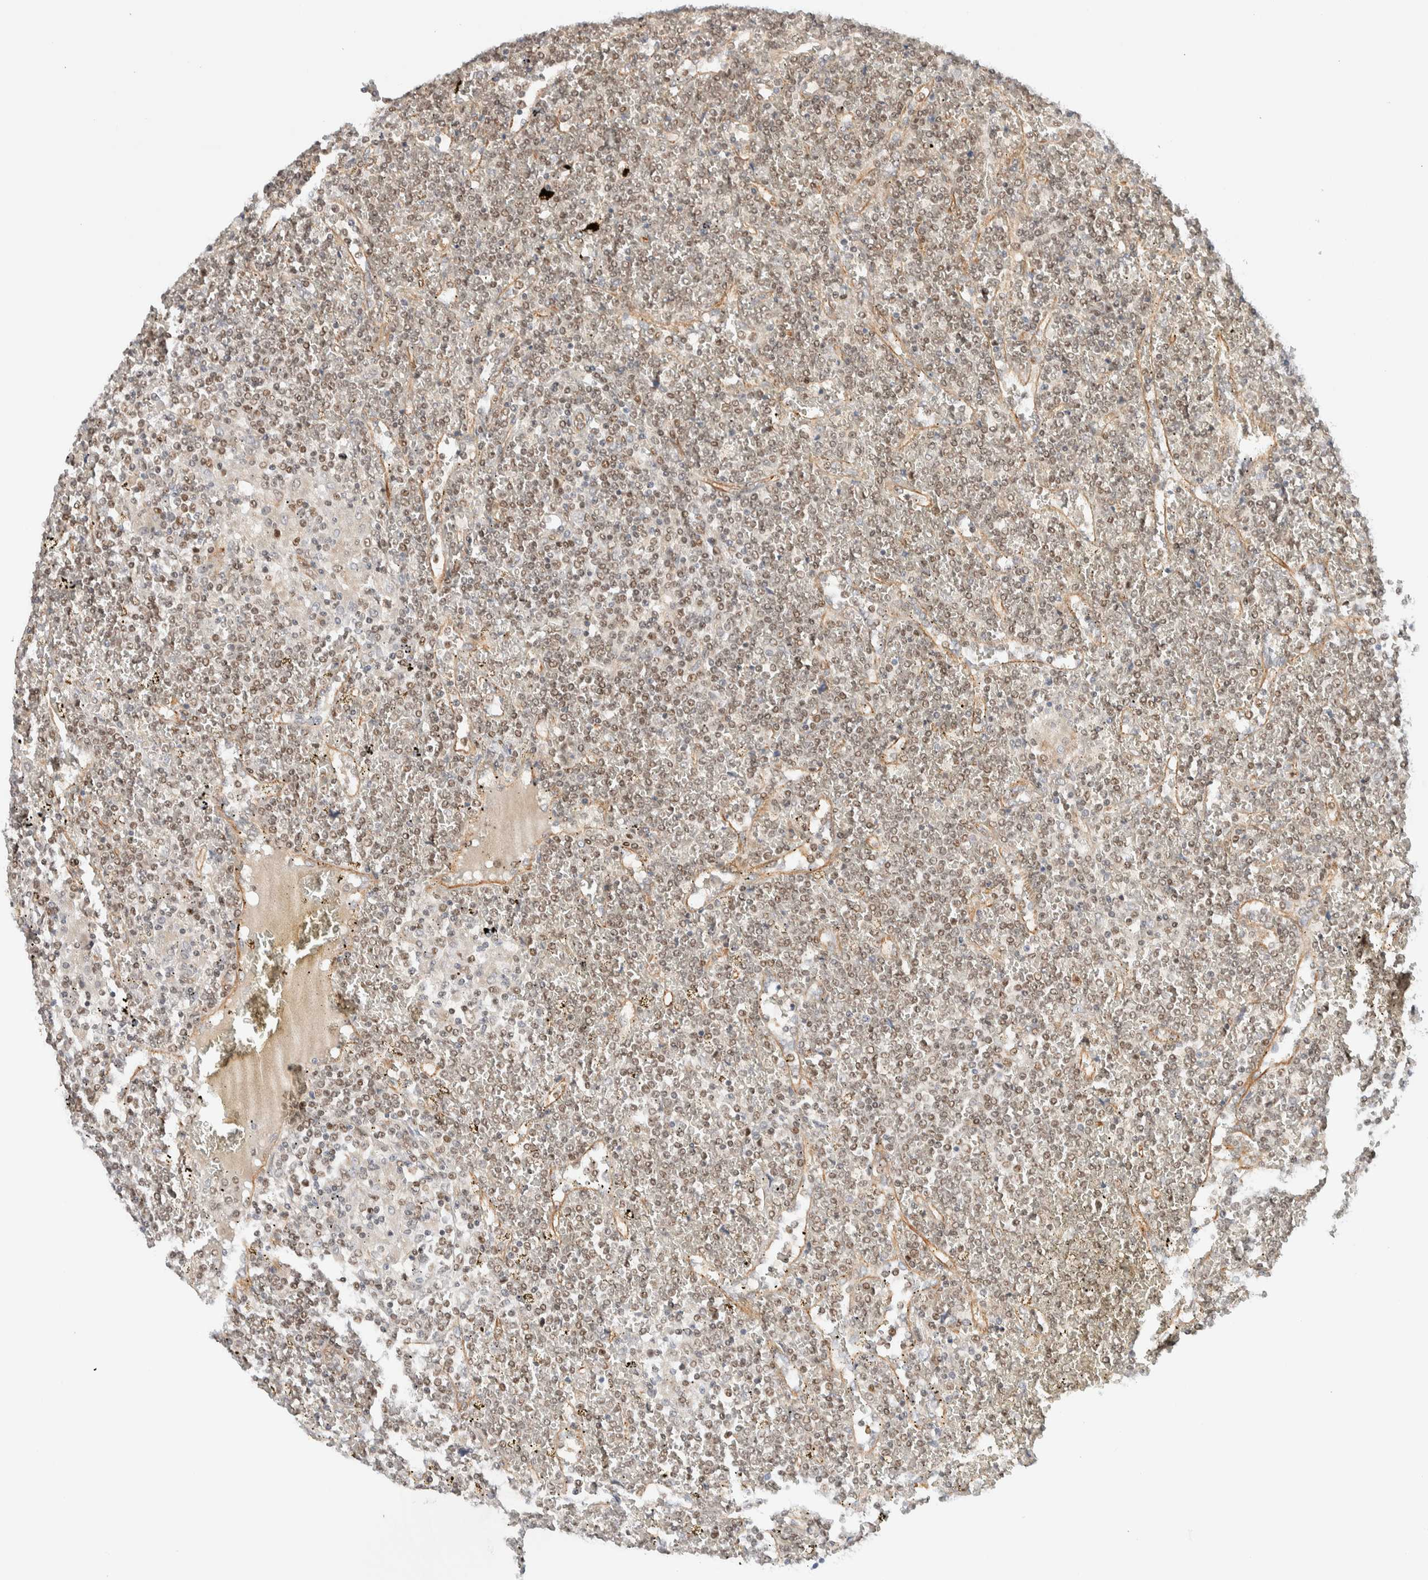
{"staining": {"intensity": "weak", "quantity": ">75%", "location": "nuclear"}, "tissue": "lymphoma", "cell_type": "Tumor cells", "image_type": "cancer", "snomed": [{"axis": "morphology", "description": "Malignant lymphoma, non-Hodgkin's type, Low grade"}, {"axis": "topography", "description": "Spleen"}], "caption": "Lymphoma stained with DAB (3,3'-diaminobenzidine) immunohistochemistry displays low levels of weak nuclear positivity in approximately >75% of tumor cells.", "gene": "C8orf76", "patient": {"sex": "female", "age": 19}}